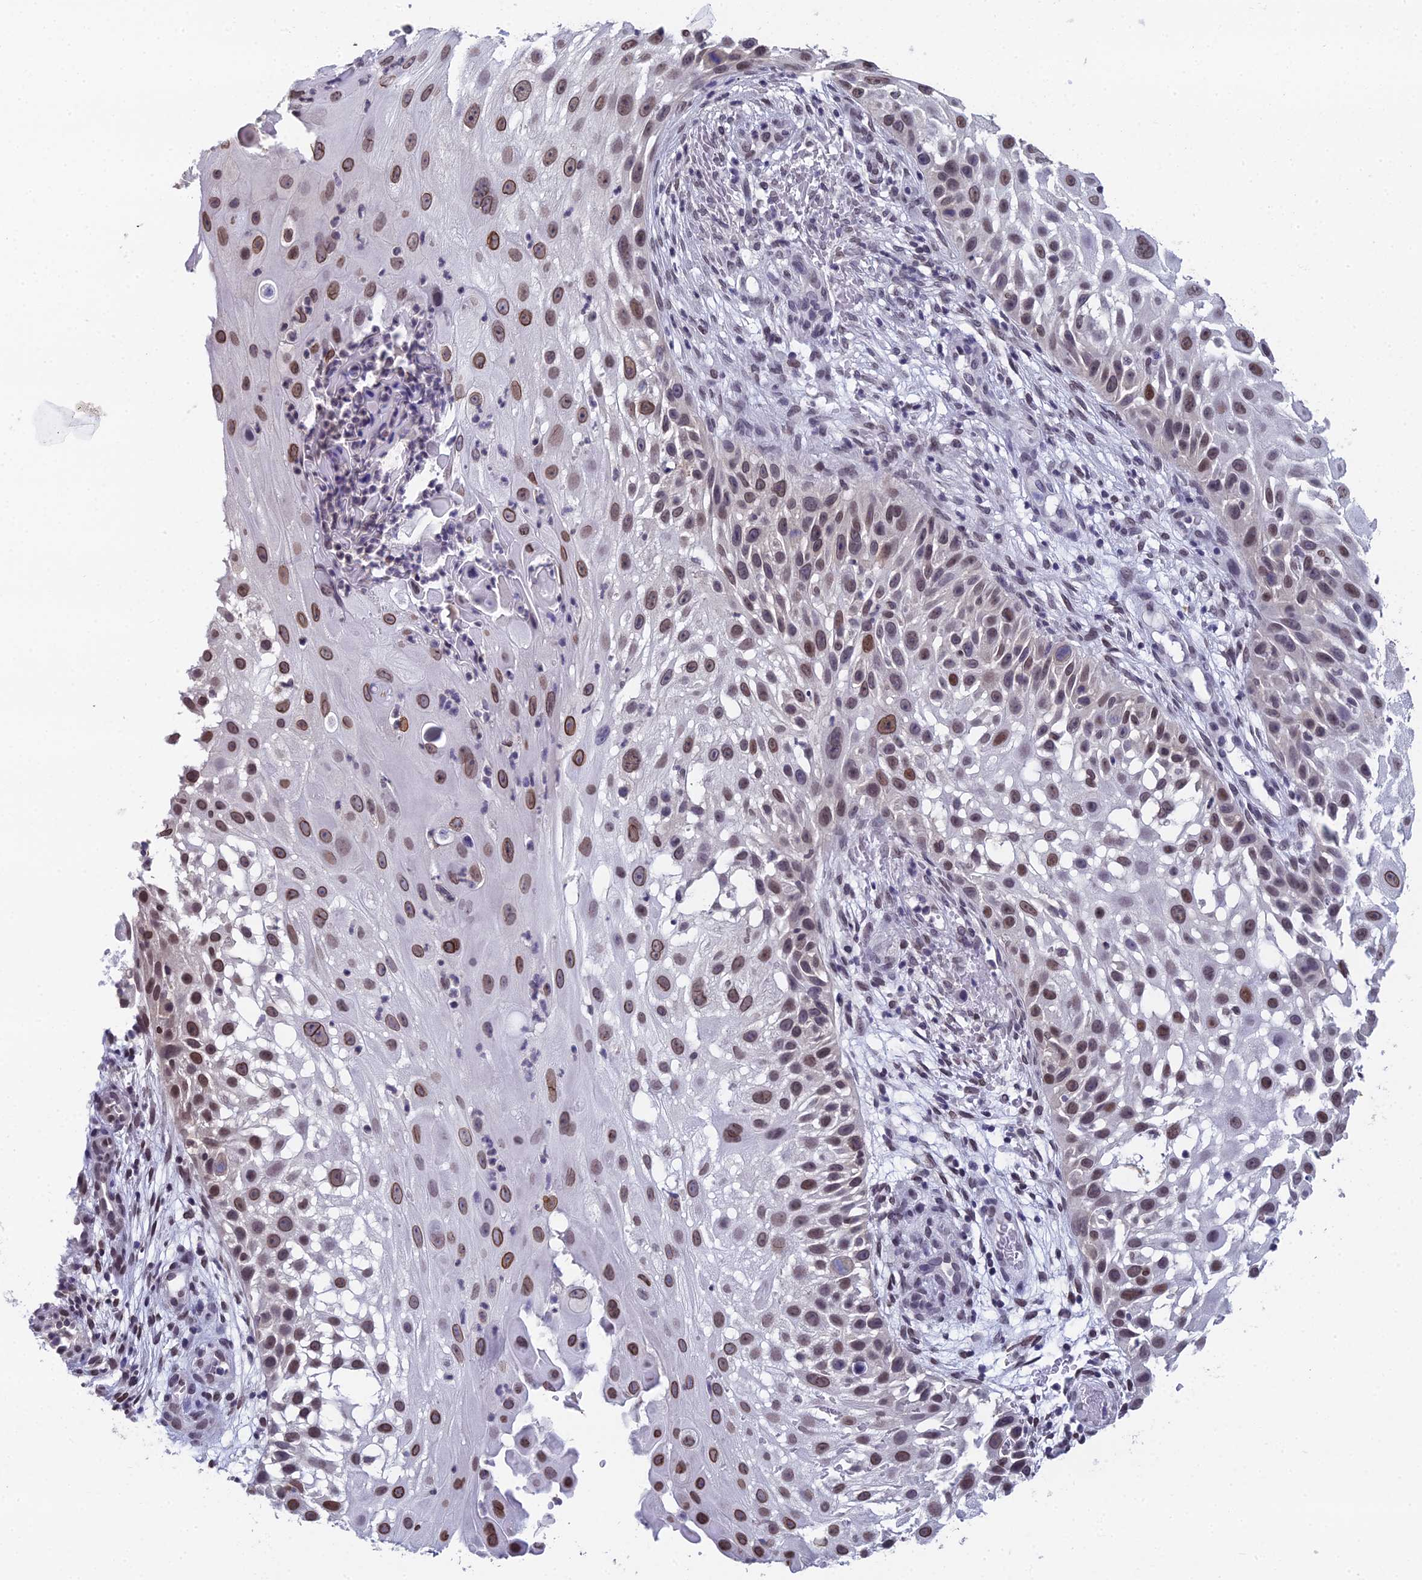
{"staining": {"intensity": "moderate", "quantity": ">75%", "location": "cytoplasmic/membranous,nuclear"}, "tissue": "skin cancer", "cell_type": "Tumor cells", "image_type": "cancer", "snomed": [{"axis": "morphology", "description": "Squamous cell carcinoma, NOS"}, {"axis": "topography", "description": "Skin"}], "caption": "The immunohistochemical stain shows moderate cytoplasmic/membranous and nuclear positivity in tumor cells of skin cancer tissue.", "gene": "CCDC97", "patient": {"sex": "female", "age": 44}}